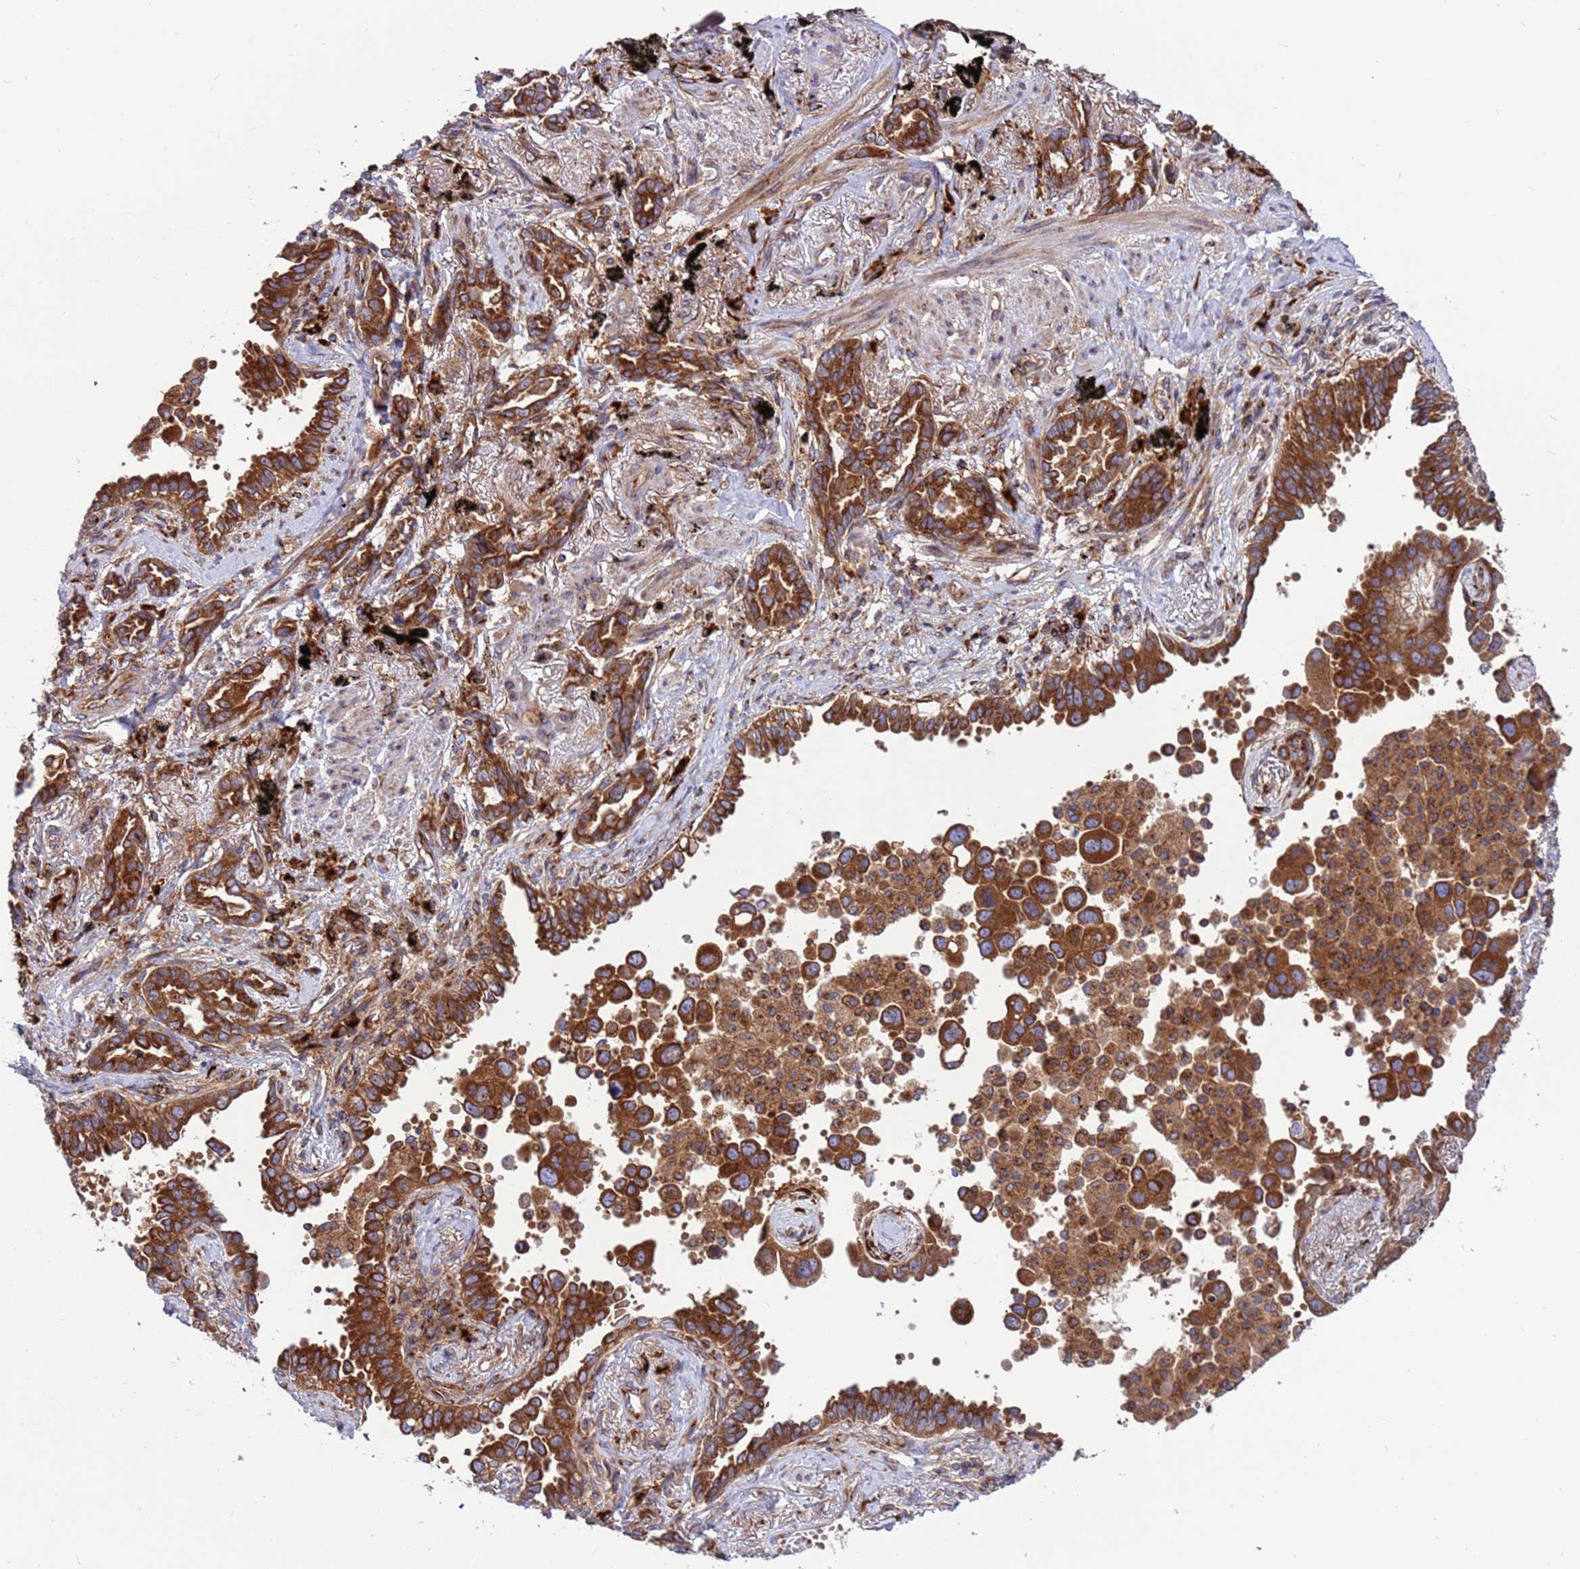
{"staining": {"intensity": "strong", "quantity": ">75%", "location": "cytoplasmic/membranous"}, "tissue": "lung cancer", "cell_type": "Tumor cells", "image_type": "cancer", "snomed": [{"axis": "morphology", "description": "Adenocarcinoma, NOS"}, {"axis": "topography", "description": "Lung"}], "caption": "Immunohistochemistry (IHC) staining of lung adenocarcinoma, which reveals high levels of strong cytoplasmic/membranous positivity in about >75% of tumor cells indicating strong cytoplasmic/membranous protein staining. The staining was performed using DAB (brown) for protein detection and nuclei were counterstained in hematoxylin (blue).", "gene": "ZC3HAV1", "patient": {"sex": "male", "age": 67}}